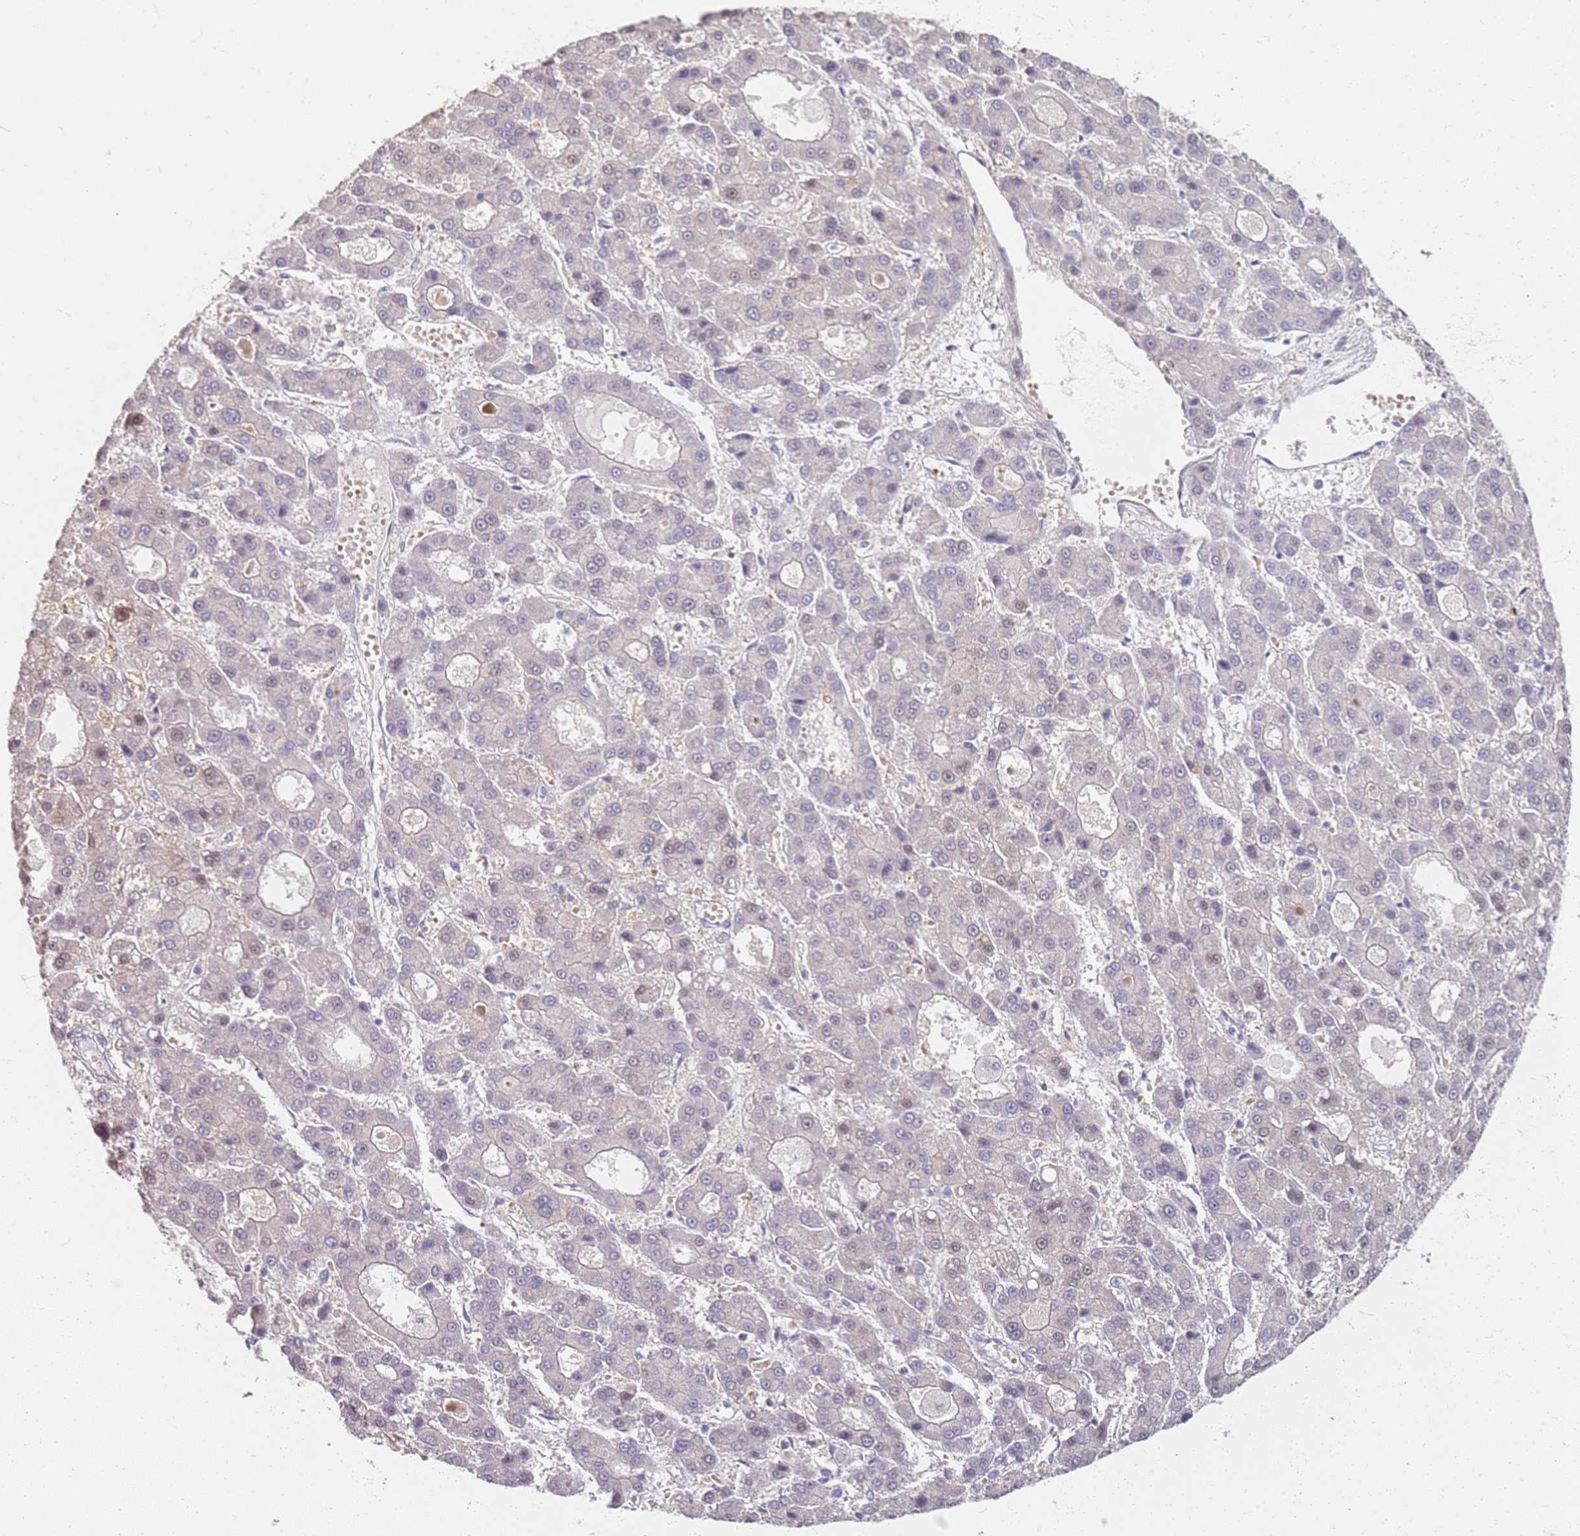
{"staining": {"intensity": "negative", "quantity": "none", "location": "none"}, "tissue": "liver cancer", "cell_type": "Tumor cells", "image_type": "cancer", "snomed": [{"axis": "morphology", "description": "Carcinoma, Hepatocellular, NOS"}, {"axis": "topography", "description": "Liver"}], "caption": "A high-resolution micrograph shows immunohistochemistry (IHC) staining of hepatocellular carcinoma (liver), which shows no significant positivity in tumor cells.", "gene": "CD40LG", "patient": {"sex": "male", "age": 70}}